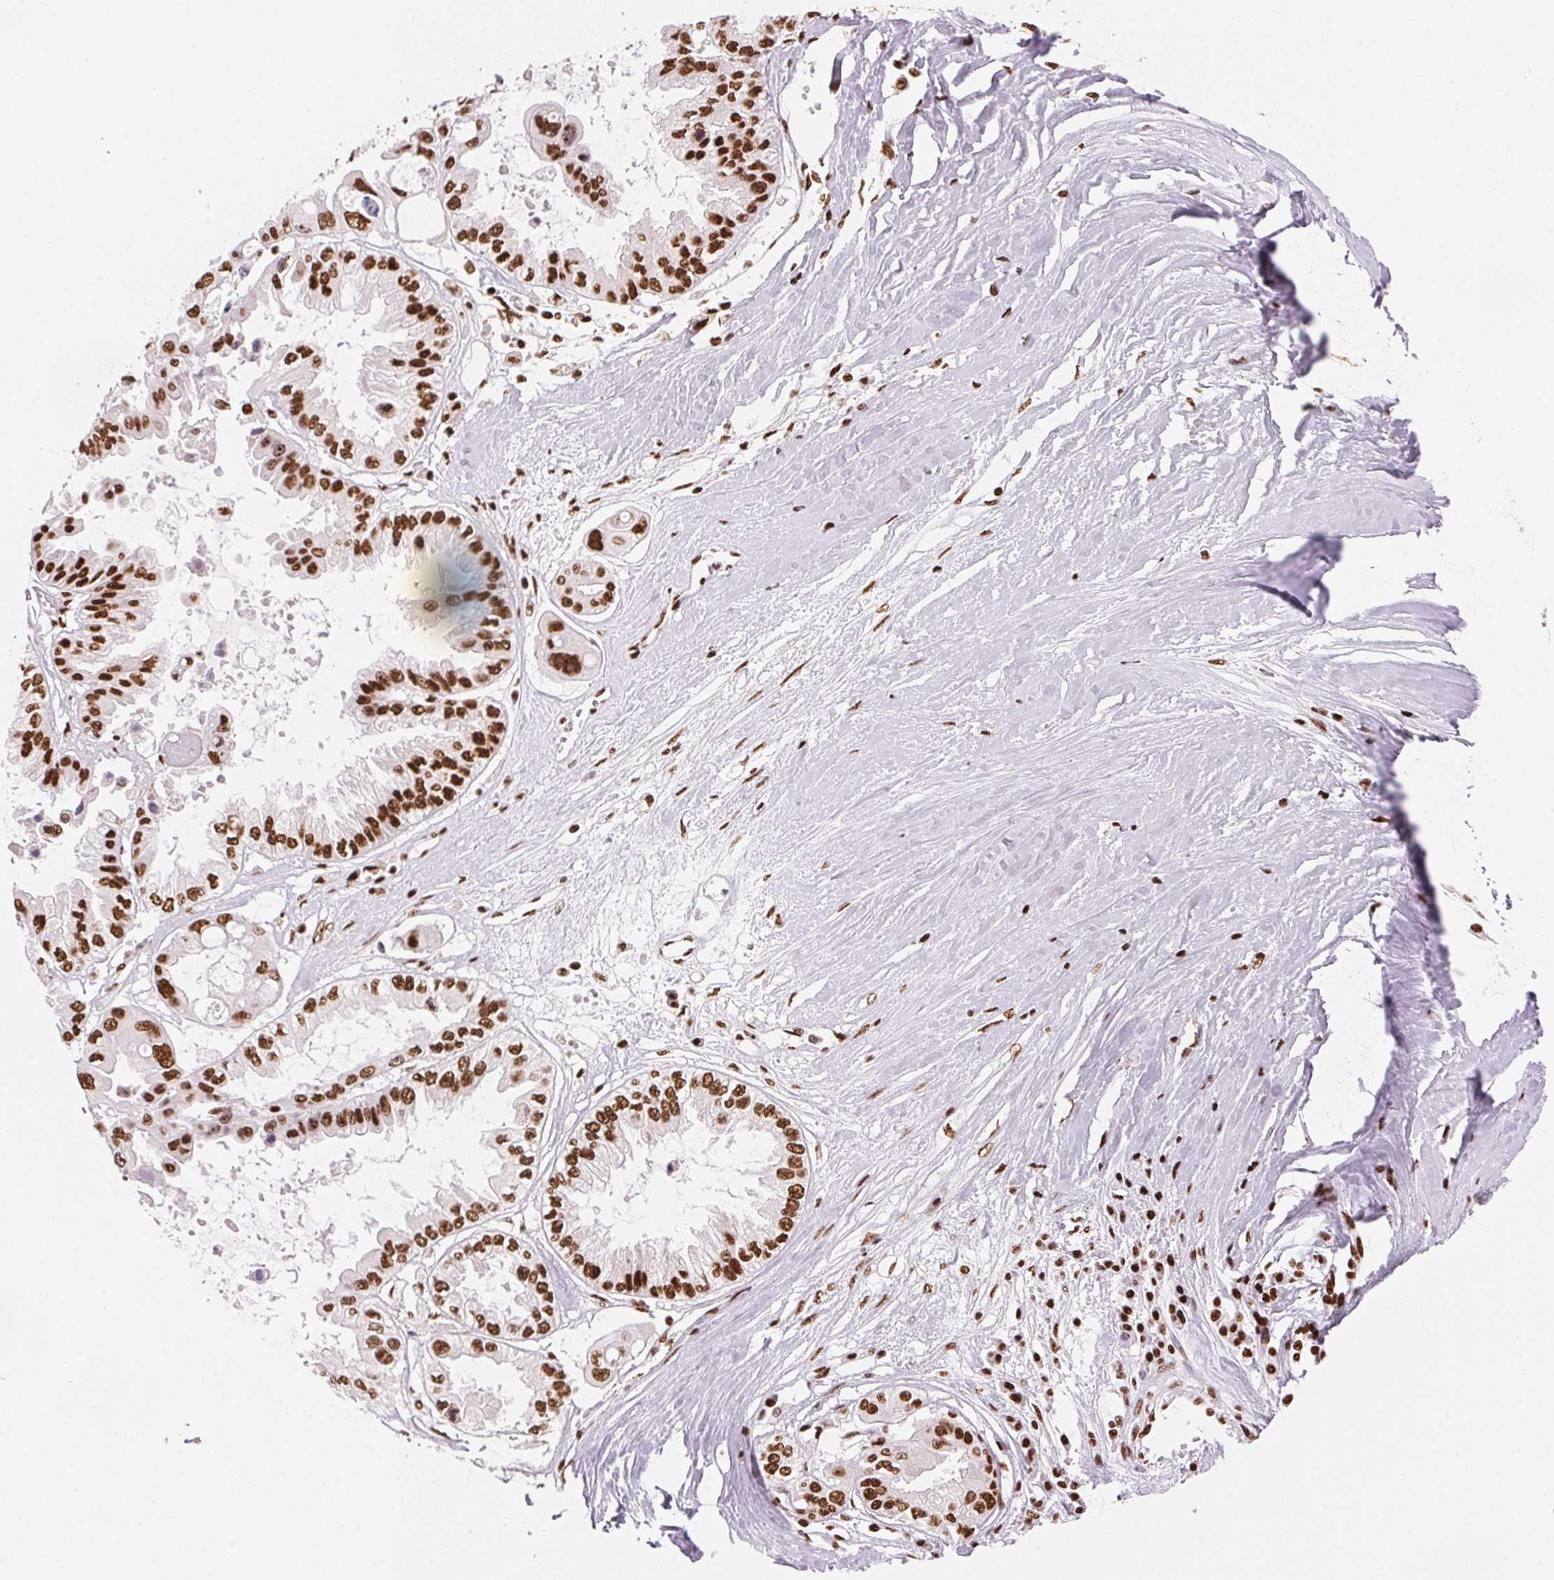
{"staining": {"intensity": "strong", "quantity": ">75%", "location": "nuclear"}, "tissue": "ovarian cancer", "cell_type": "Tumor cells", "image_type": "cancer", "snomed": [{"axis": "morphology", "description": "Cystadenocarcinoma, serous, NOS"}, {"axis": "topography", "description": "Ovary"}], "caption": "DAB (3,3'-diaminobenzidine) immunohistochemical staining of ovarian cancer exhibits strong nuclear protein expression in approximately >75% of tumor cells. Using DAB (brown) and hematoxylin (blue) stains, captured at high magnification using brightfield microscopy.", "gene": "NXF1", "patient": {"sex": "female", "age": 56}}